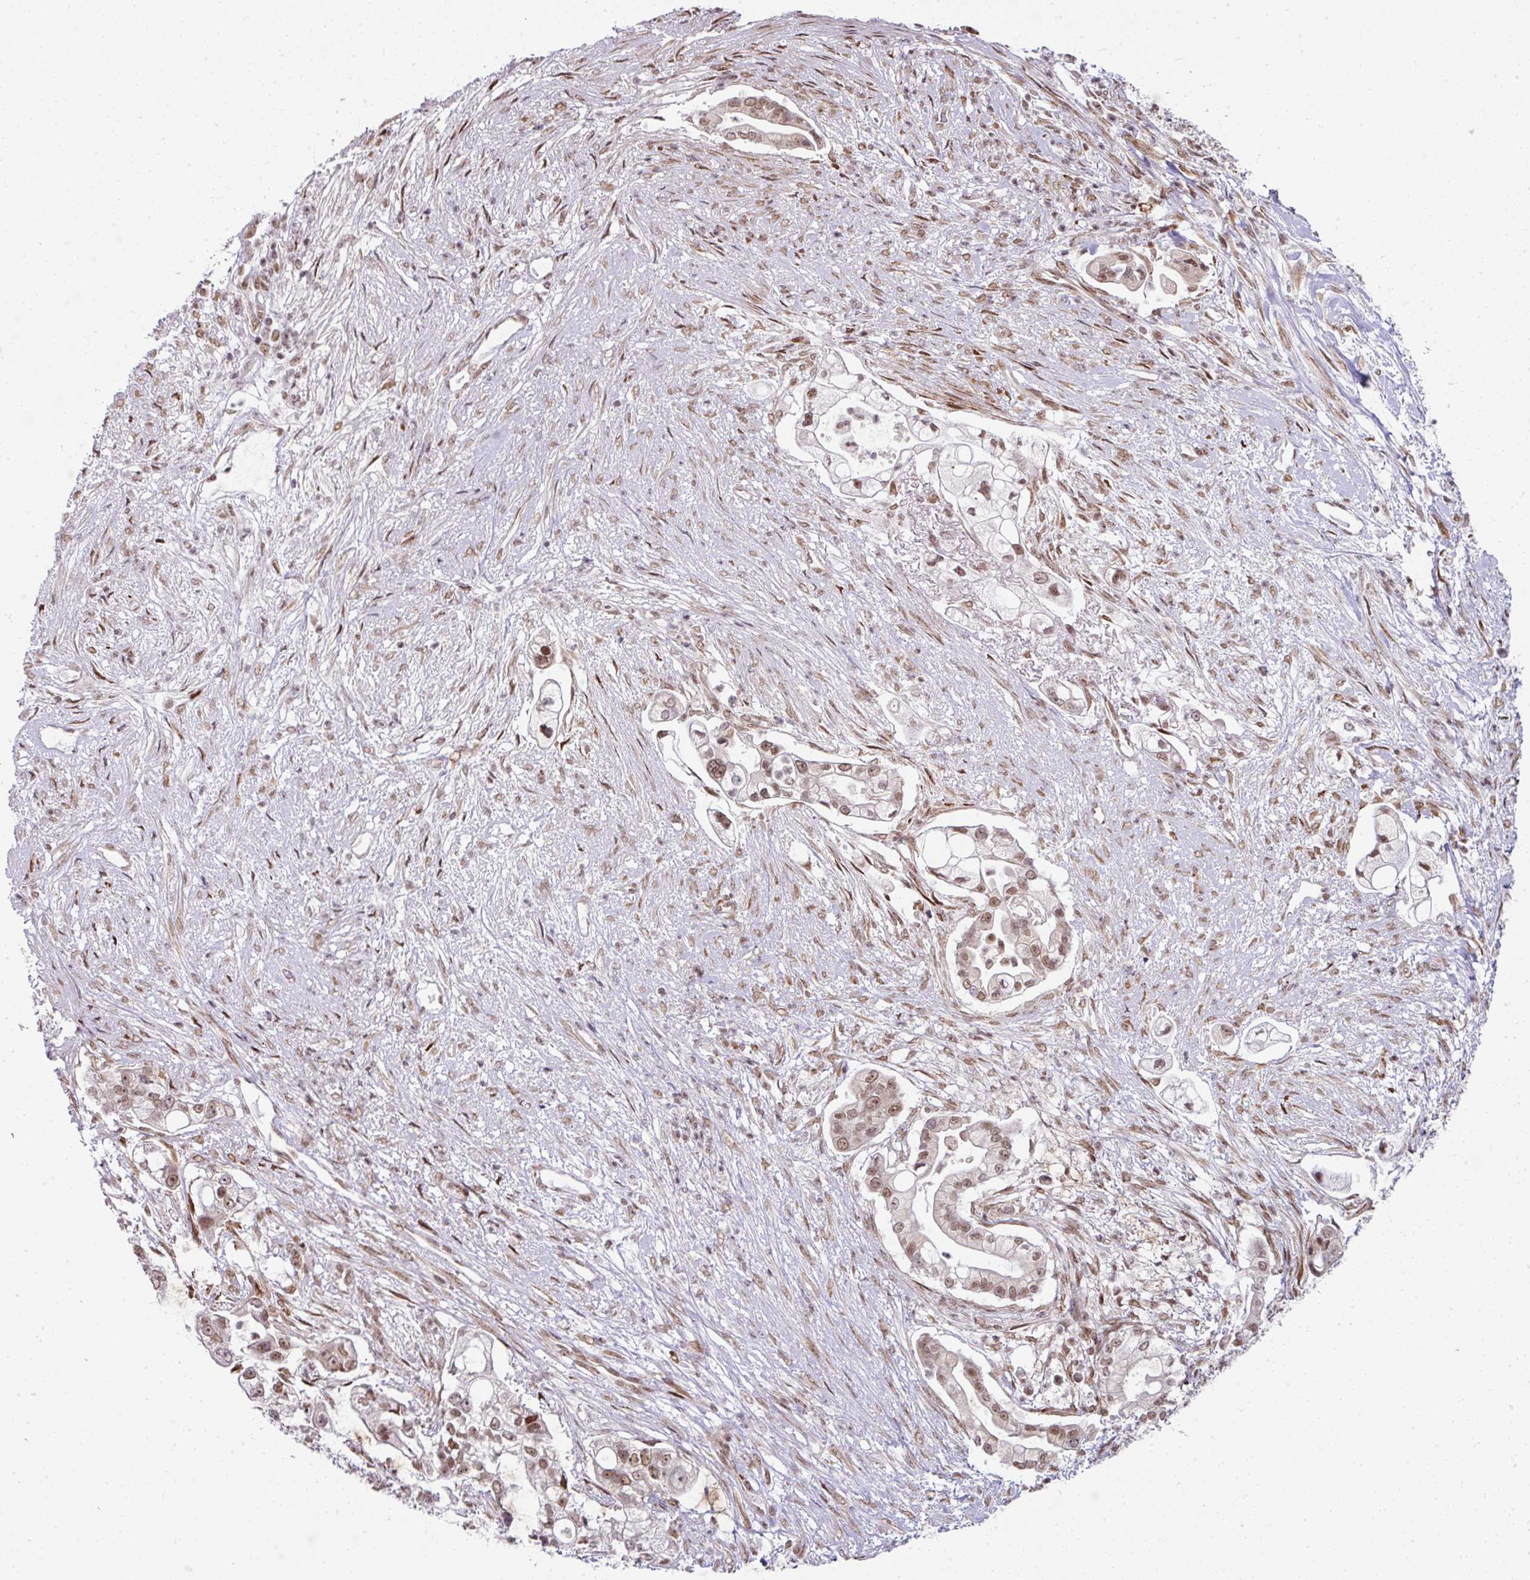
{"staining": {"intensity": "moderate", "quantity": ">75%", "location": "nuclear"}, "tissue": "pancreatic cancer", "cell_type": "Tumor cells", "image_type": "cancer", "snomed": [{"axis": "morphology", "description": "Adenocarcinoma, NOS"}, {"axis": "topography", "description": "Pancreas"}], "caption": "An image of pancreatic cancer (adenocarcinoma) stained for a protein reveals moderate nuclear brown staining in tumor cells. Using DAB (3,3'-diaminobenzidine) (brown) and hematoxylin (blue) stains, captured at high magnification using brightfield microscopy.", "gene": "NFYA", "patient": {"sex": "female", "age": 69}}